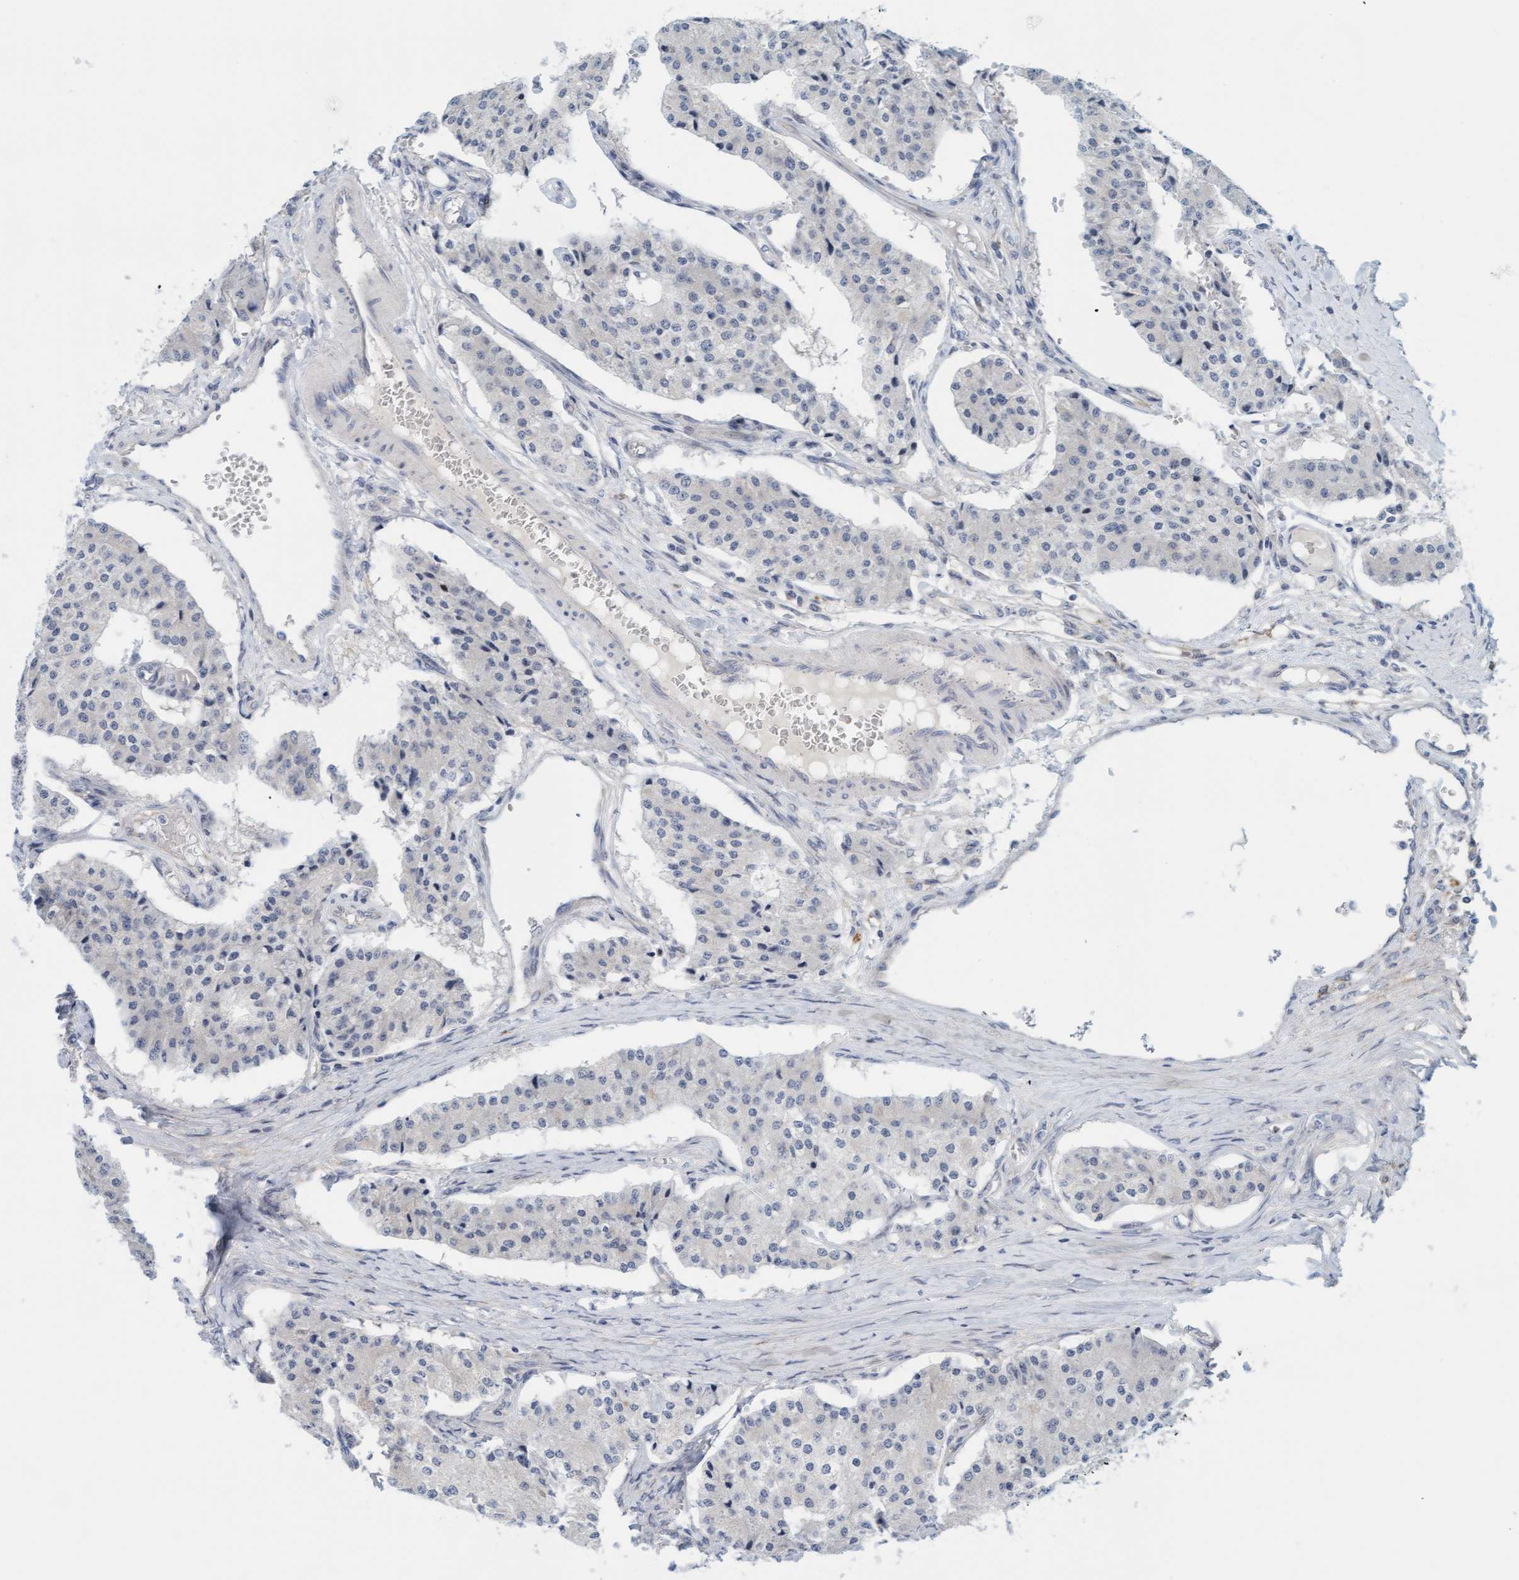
{"staining": {"intensity": "negative", "quantity": "none", "location": "none"}, "tissue": "carcinoid", "cell_type": "Tumor cells", "image_type": "cancer", "snomed": [{"axis": "morphology", "description": "Carcinoid, malignant, NOS"}, {"axis": "topography", "description": "Colon"}], "caption": "Malignant carcinoid stained for a protein using immunohistochemistry (IHC) reveals no positivity tumor cells.", "gene": "ZC3H3", "patient": {"sex": "female", "age": 52}}